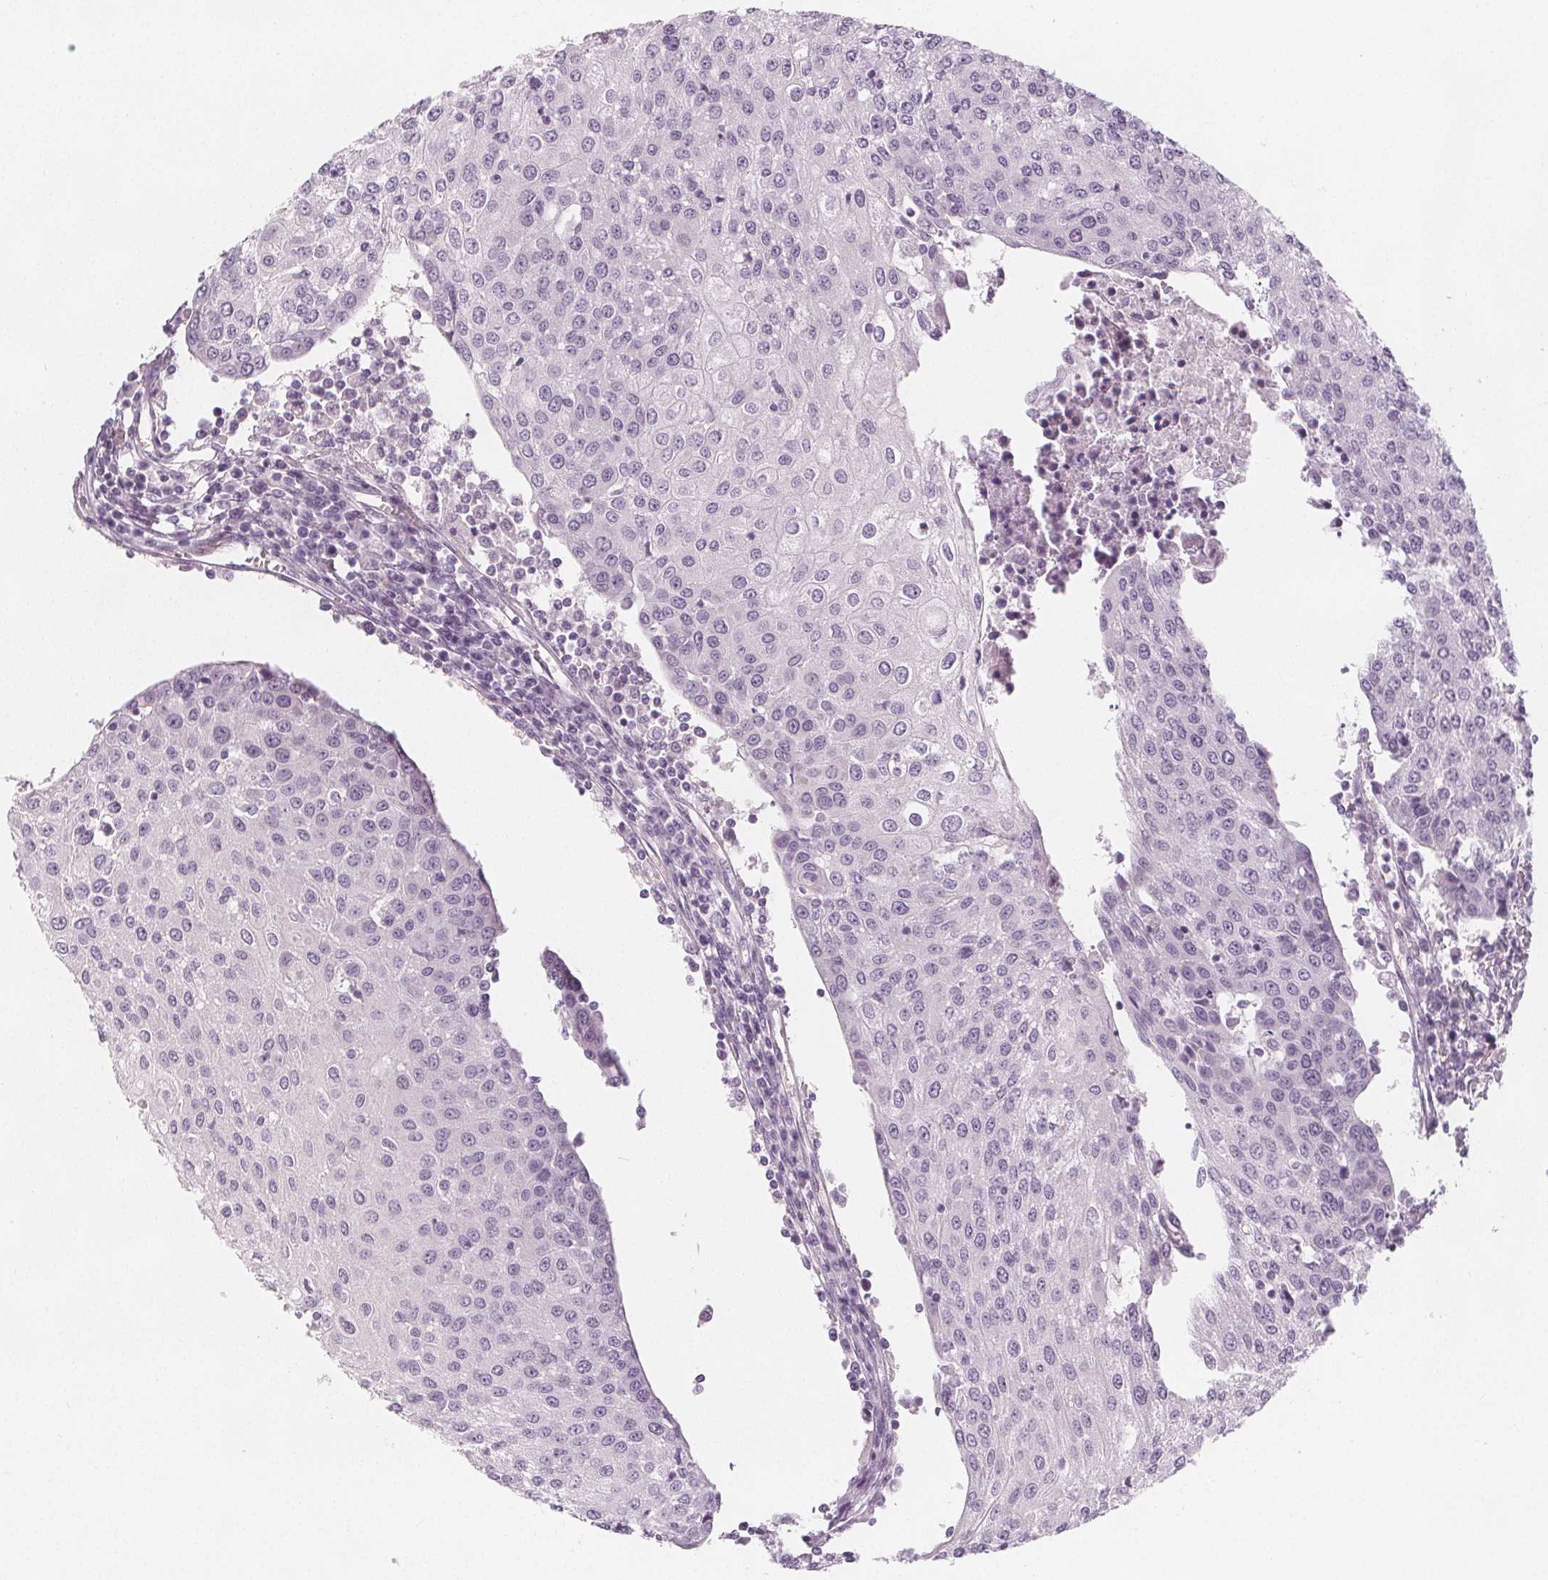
{"staining": {"intensity": "negative", "quantity": "none", "location": "none"}, "tissue": "urothelial cancer", "cell_type": "Tumor cells", "image_type": "cancer", "snomed": [{"axis": "morphology", "description": "Urothelial carcinoma, High grade"}, {"axis": "topography", "description": "Urinary bladder"}], "caption": "There is no significant staining in tumor cells of high-grade urothelial carcinoma.", "gene": "MAP1A", "patient": {"sex": "female", "age": 85}}